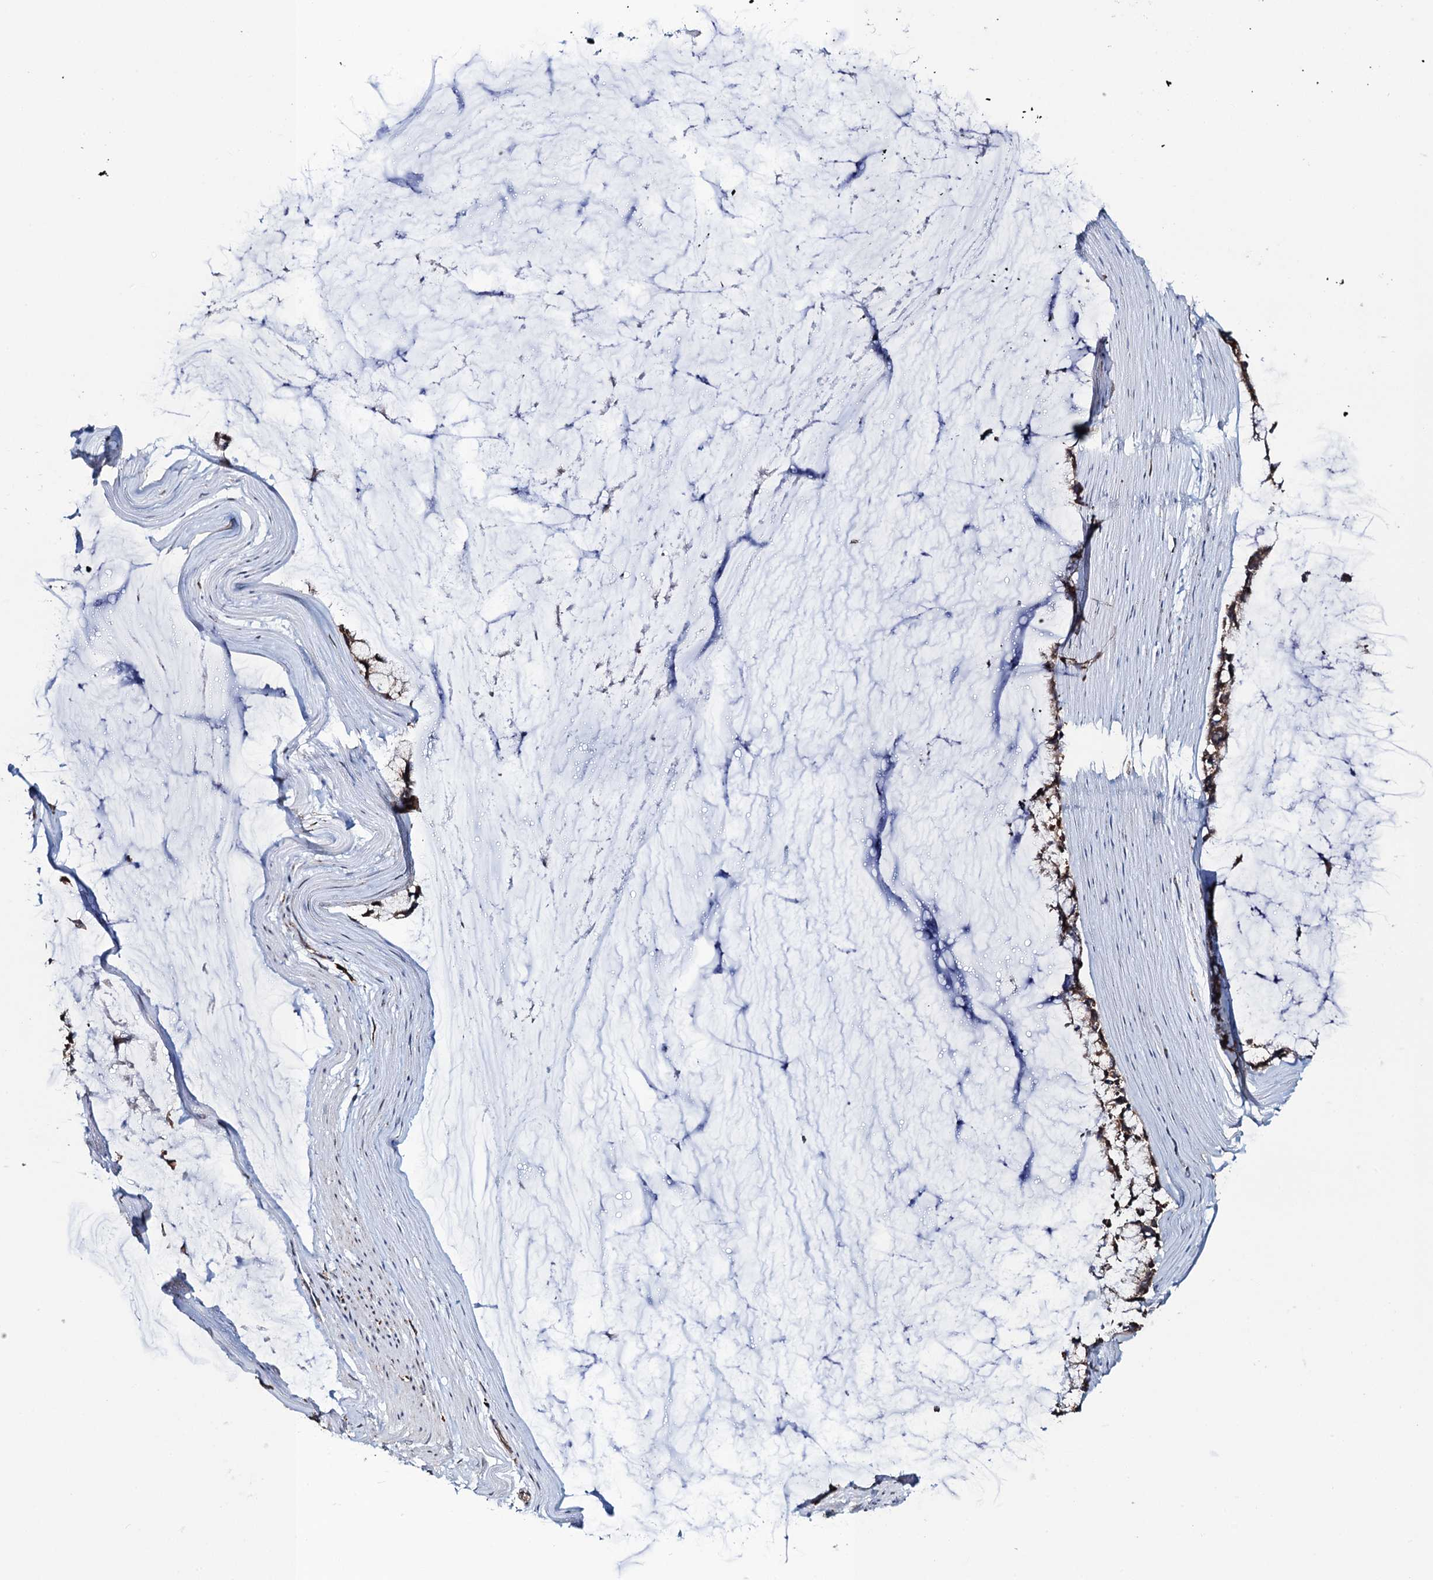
{"staining": {"intensity": "moderate", "quantity": ">75%", "location": "cytoplasmic/membranous"}, "tissue": "ovarian cancer", "cell_type": "Tumor cells", "image_type": "cancer", "snomed": [{"axis": "morphology", "description": "Cystadenocarcinoma, mucinous, NOS"}, {"axis": "topography", "description": "Ovary"}], "caption": "Tumor cells display medium levels of moderate cytoplasmic/membranous staining in about >75% of cells in human ovarian mucinous cystadenocarcinoma. (IHC, brightfield microscopy, high magnification).", "gene": "CCDC102A", "patient": {"sex": "female", "age": 39}}